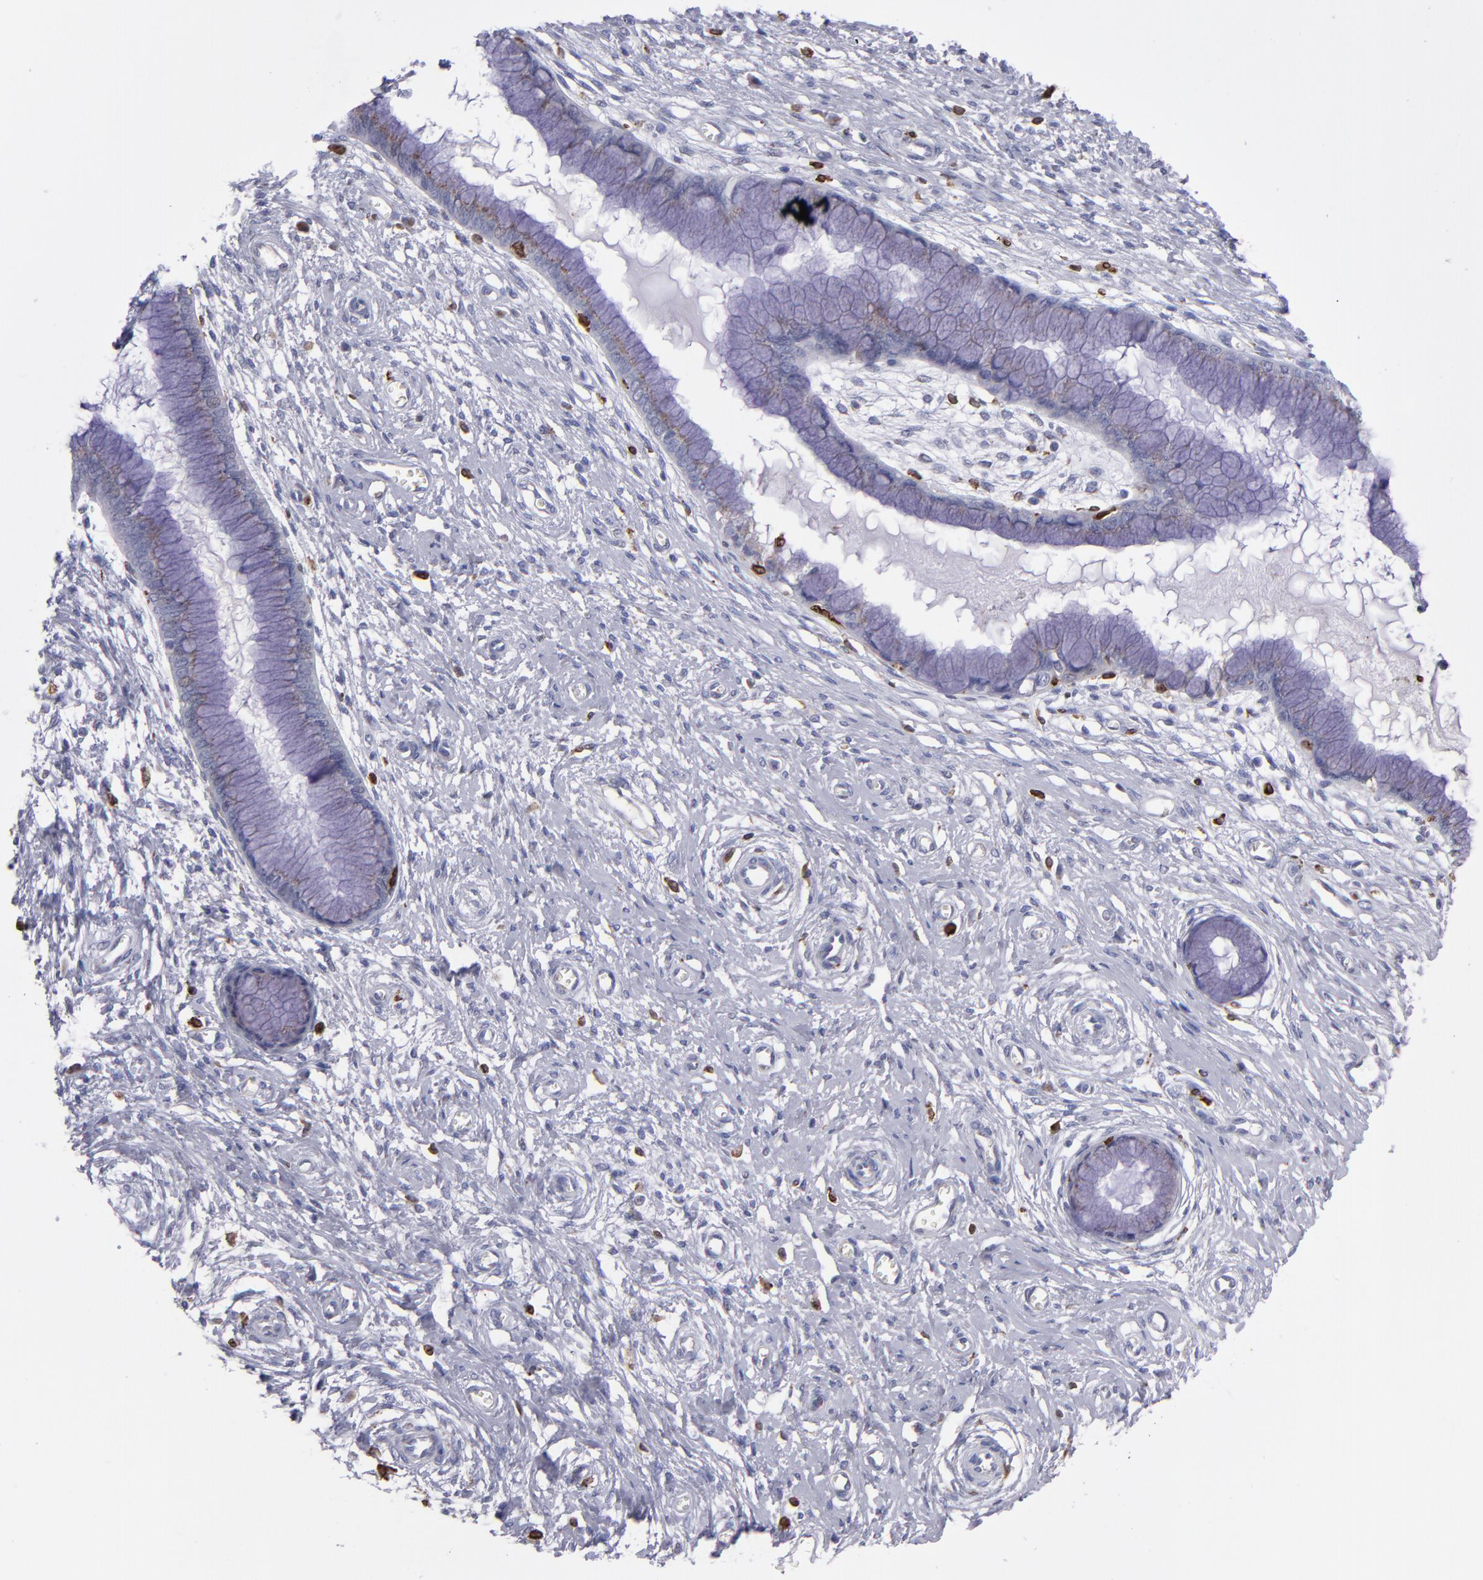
{"staining": {"intensity": "weak", "quantity": ">75%", "location": "cytoplasmic/membranous"}, "tissue": "cervix", "cell_type": "Glandular cells", "image_type": "normal", "snomed": [{"axis": "morphology", "description": "Normal tissue, NOS"}, {"axis": "topography", "description": "Cervix"}], "caption": "Immunohistochemical staining of normal cervix reveals weak cytoplasmic/membranous protein positivity in about >75% of glandular cells.", "gene": "PTGS1", "patient": {"sex": "female", "age": 55}}